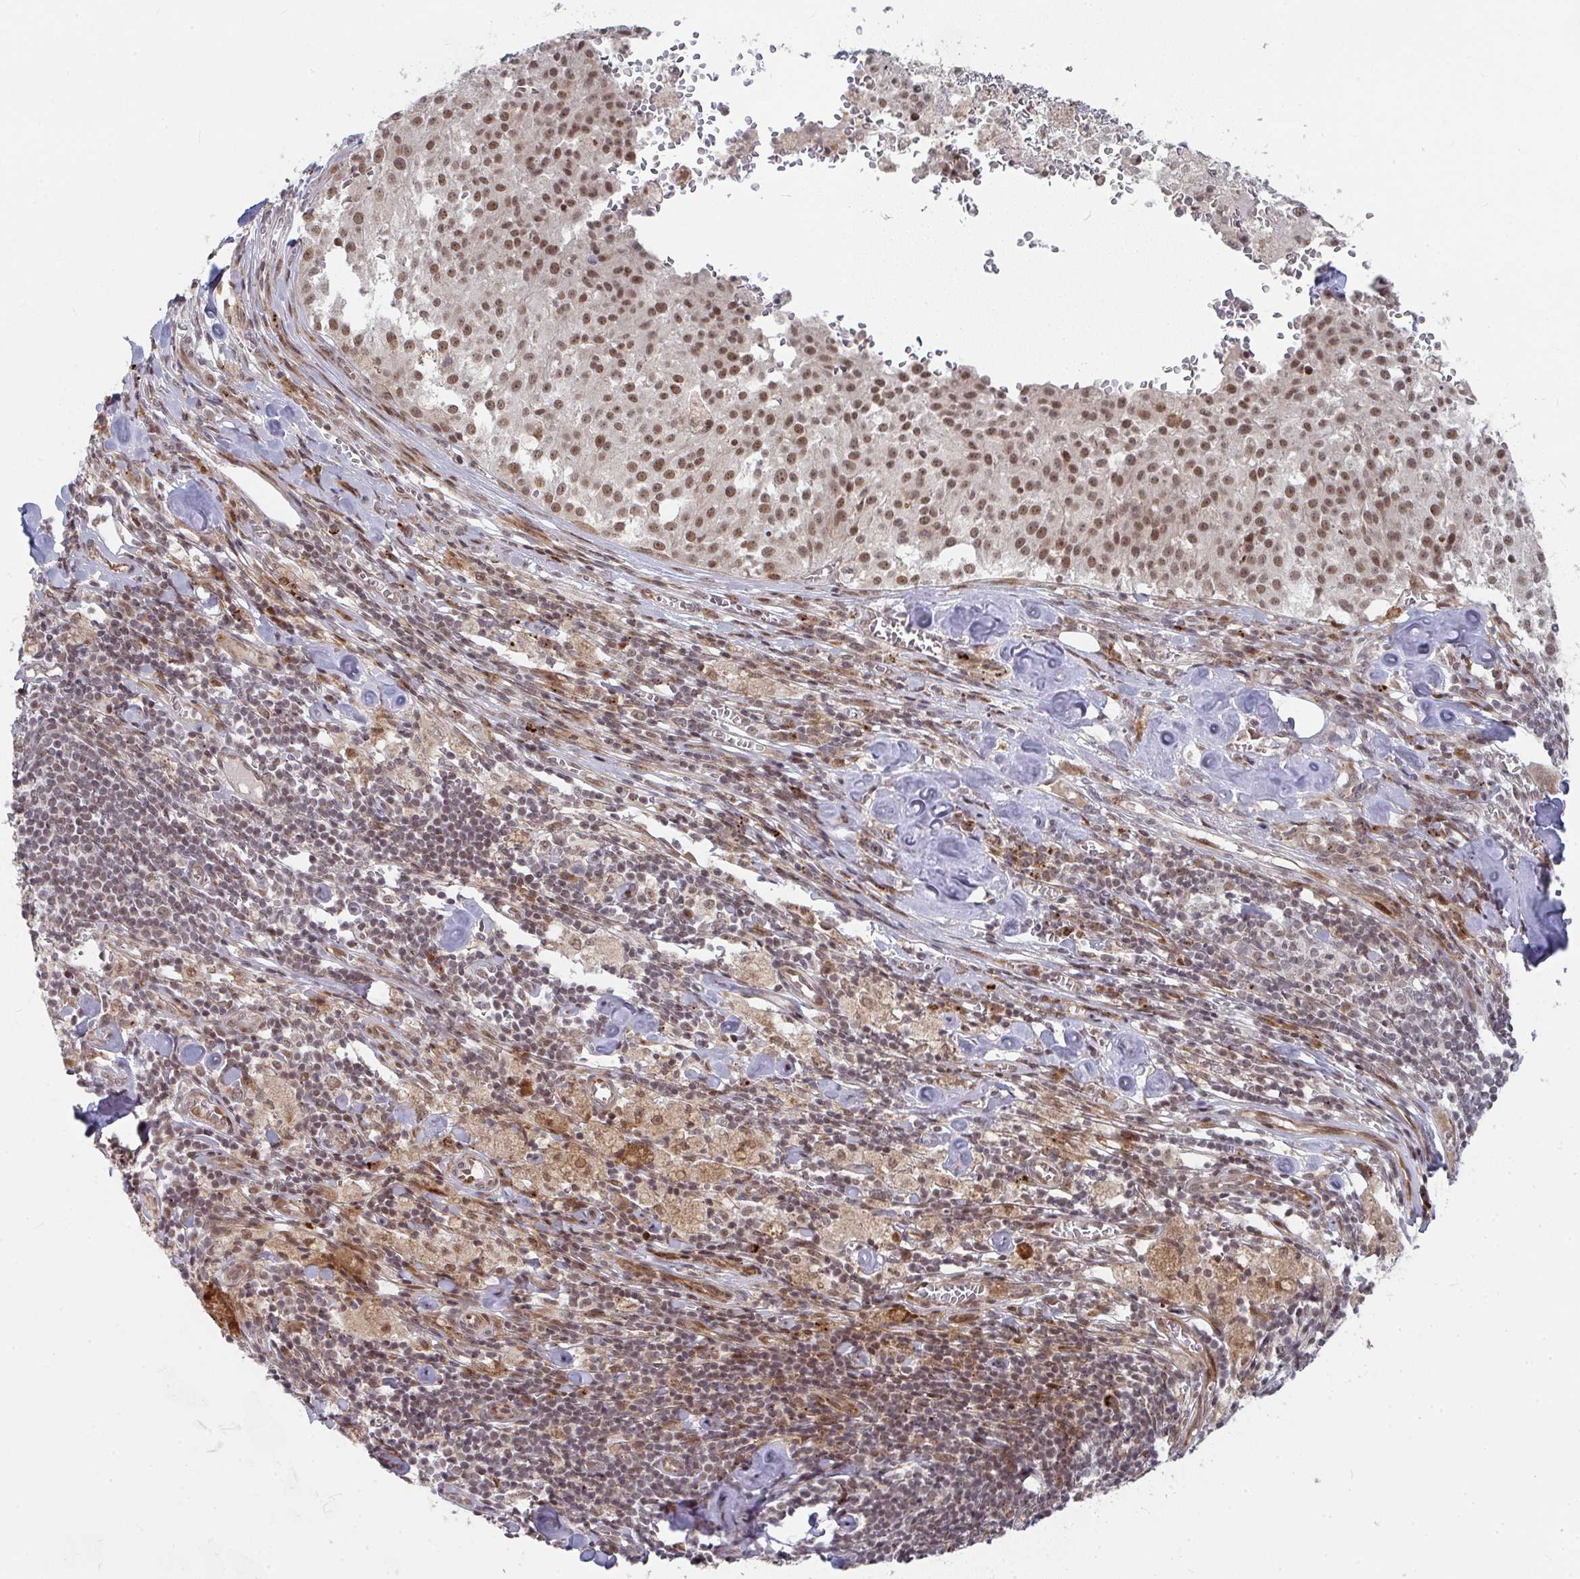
{"staining": {"intensity": "moderate", "quantity": ">75%", "location": "nuclear"}, "tissue": "melanoma", "cell_type": "Tumor cells", "image_type": "cancer", "snomed": [{"axis": "morphology", "description": "Malignant melanoma, Metastatic site"}, {"axis": "topography", "description": "Lymph node"}], "caption": "Immunohistochemical staining of malignant melanoma (metastatic site) reveals medium levels of moderate nuclear protein staining in about >75% of tumor cells.", "gene": "RBBP5", "patient": {"sex": "female", "age": 64}}